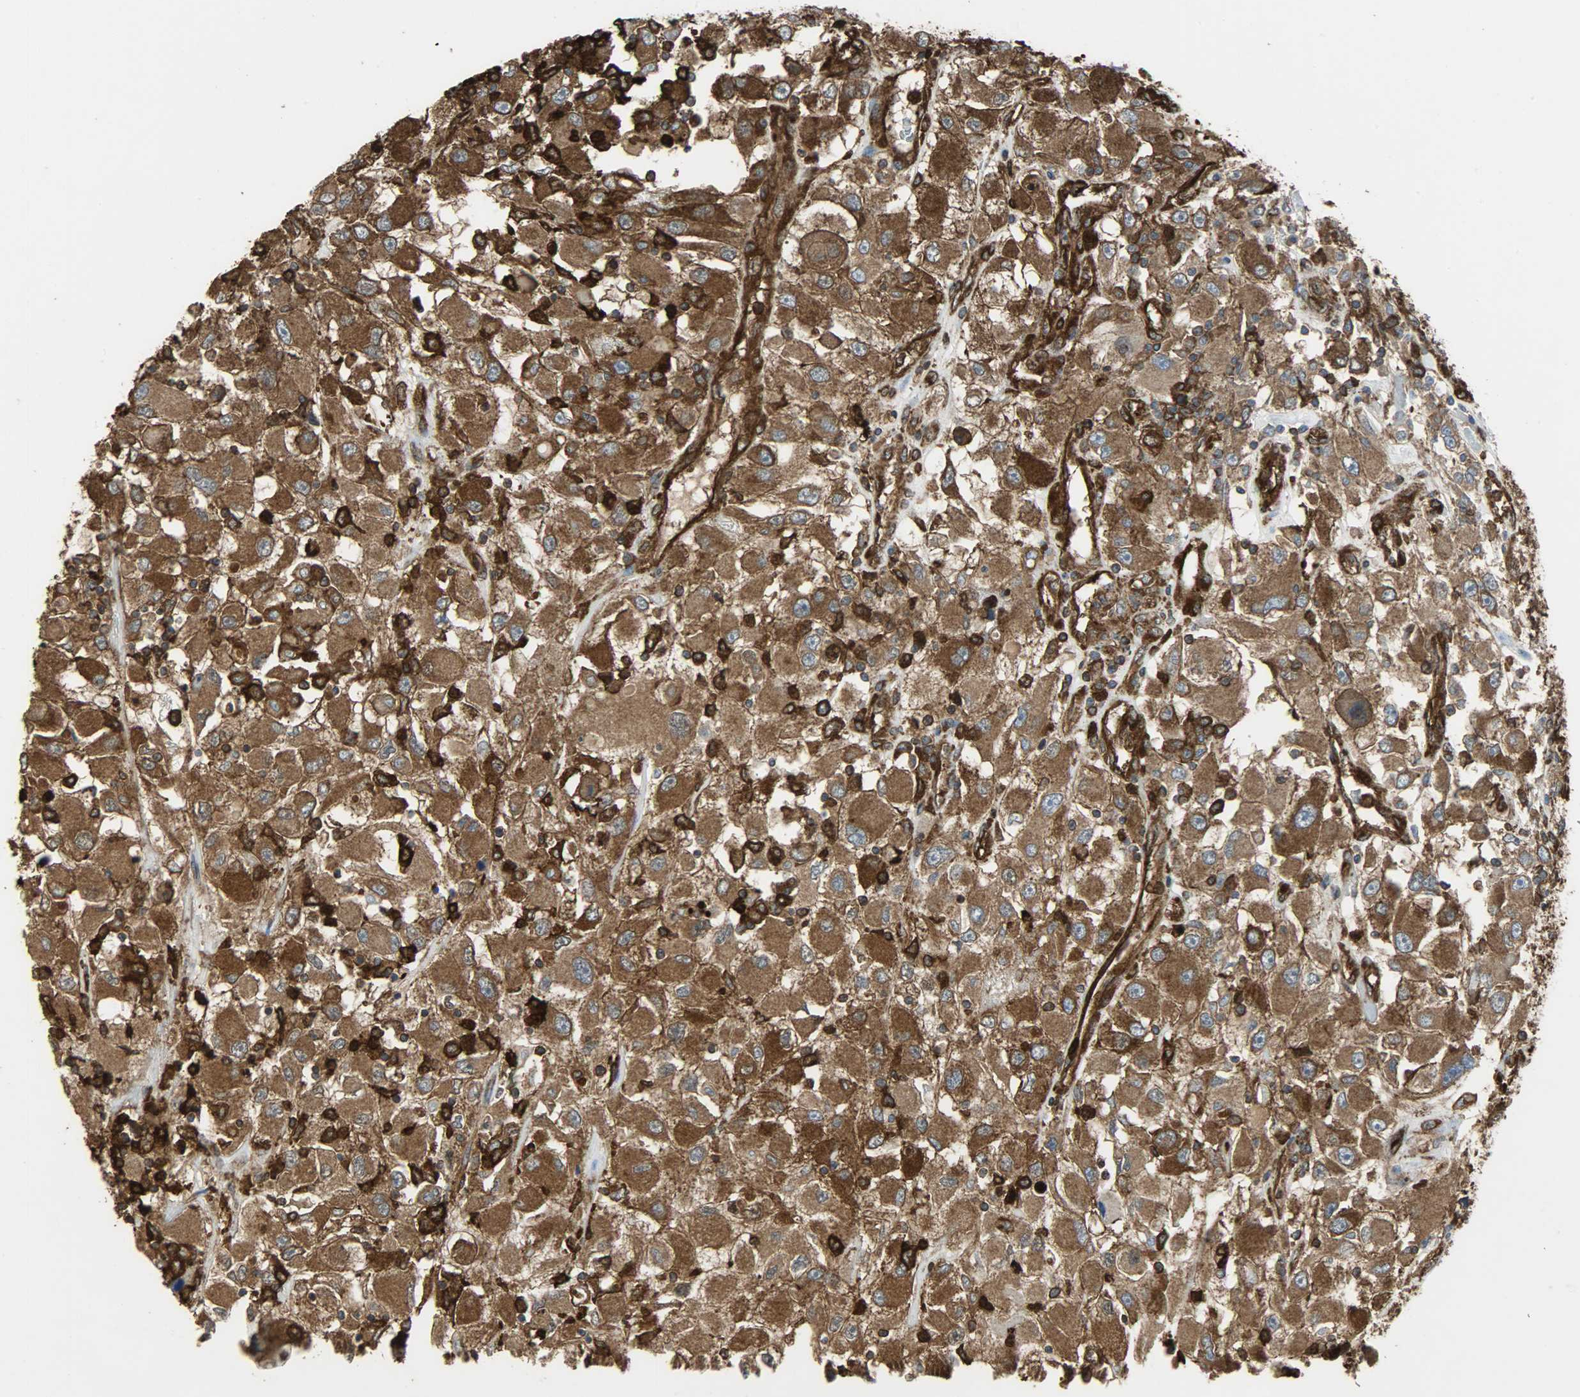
{"staining": {"intensity": "strong", "quantity": ">75%", "location": "cytoplasmic/membranous"}, "tissue": "renal cancer", "cell_type": "Tumor cells", "image_type": "cancer", "snomed": [{"axis": "morphology", "description": "Adenocarcinoma, NOS"}, {"axis": "topography", "description": "Kidney"}], "caption": "Protein expression by immunohistochemistry exhibits strong cytoplasmic/membranous expression in approximately >75% of tumor cells in adenocarcinoma (renal). (DAB (3,3'-diaminobenzidine) IHC with brightfield microscopy, high magnification).", "gene": "VASP", "patient": {"sex": "female", "age": 52}}